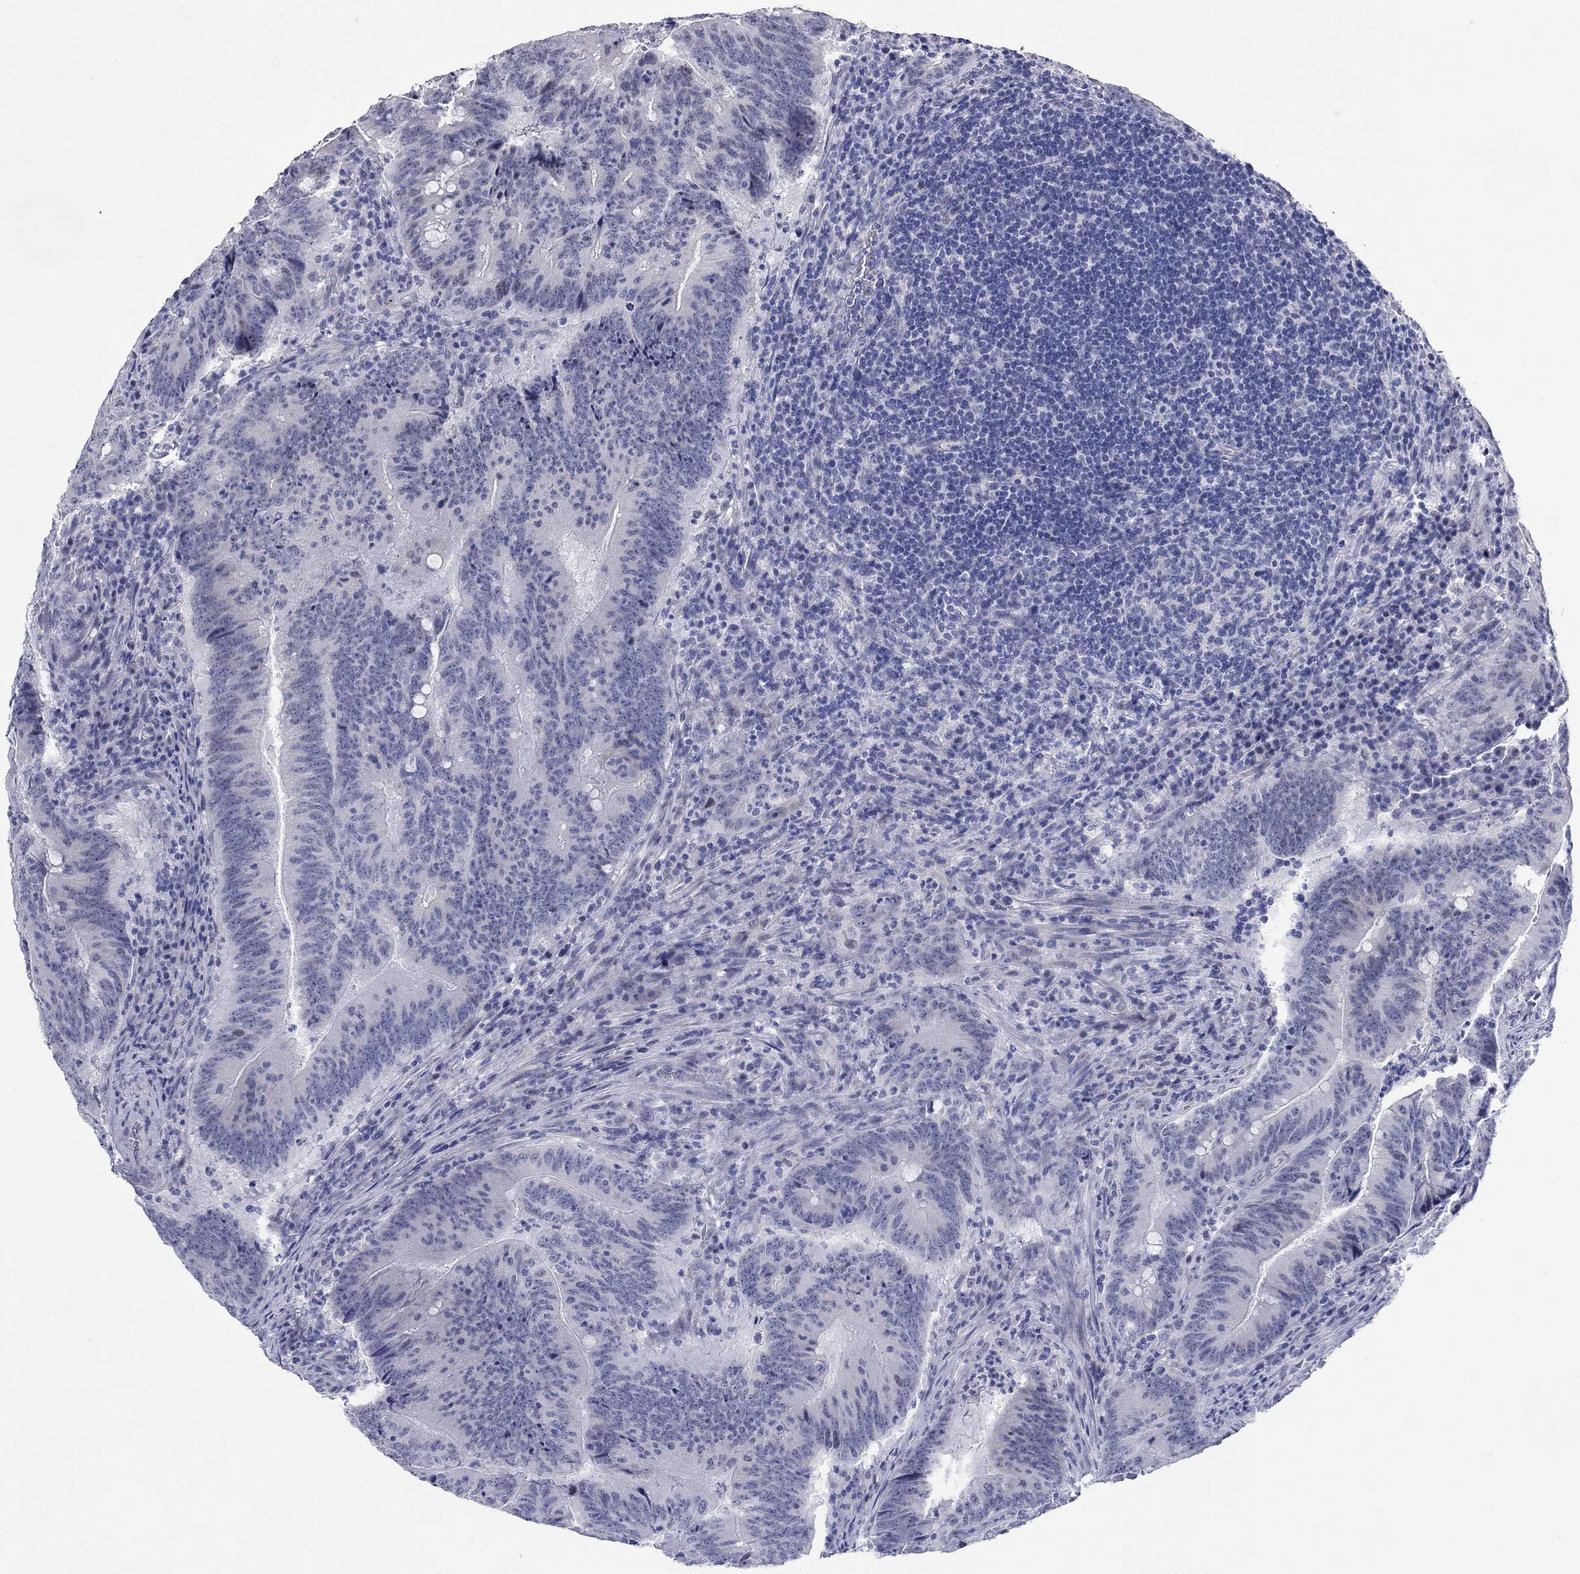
{"staining": {"intensity": "negative", "quantity": "none", "location": "none"}, "tissue": "colorectal cancer", "cell_type": "Tumor cells", "image_type": "cancer", "snomed": [{"axis": "morphology", "description": "Adenocarcinoma, NOS"}, {"axis": "topography", "description": "Colon"}], "caption": "An immunohistochemistry photomicrograph of colorectal cancer (adenocarcinoma) is shown. There is no staining in tumor cells of colorectal cancer (adenocarcinoma).", "gene": "WASF3", "patient": {"sex": "female", "age": 87}}